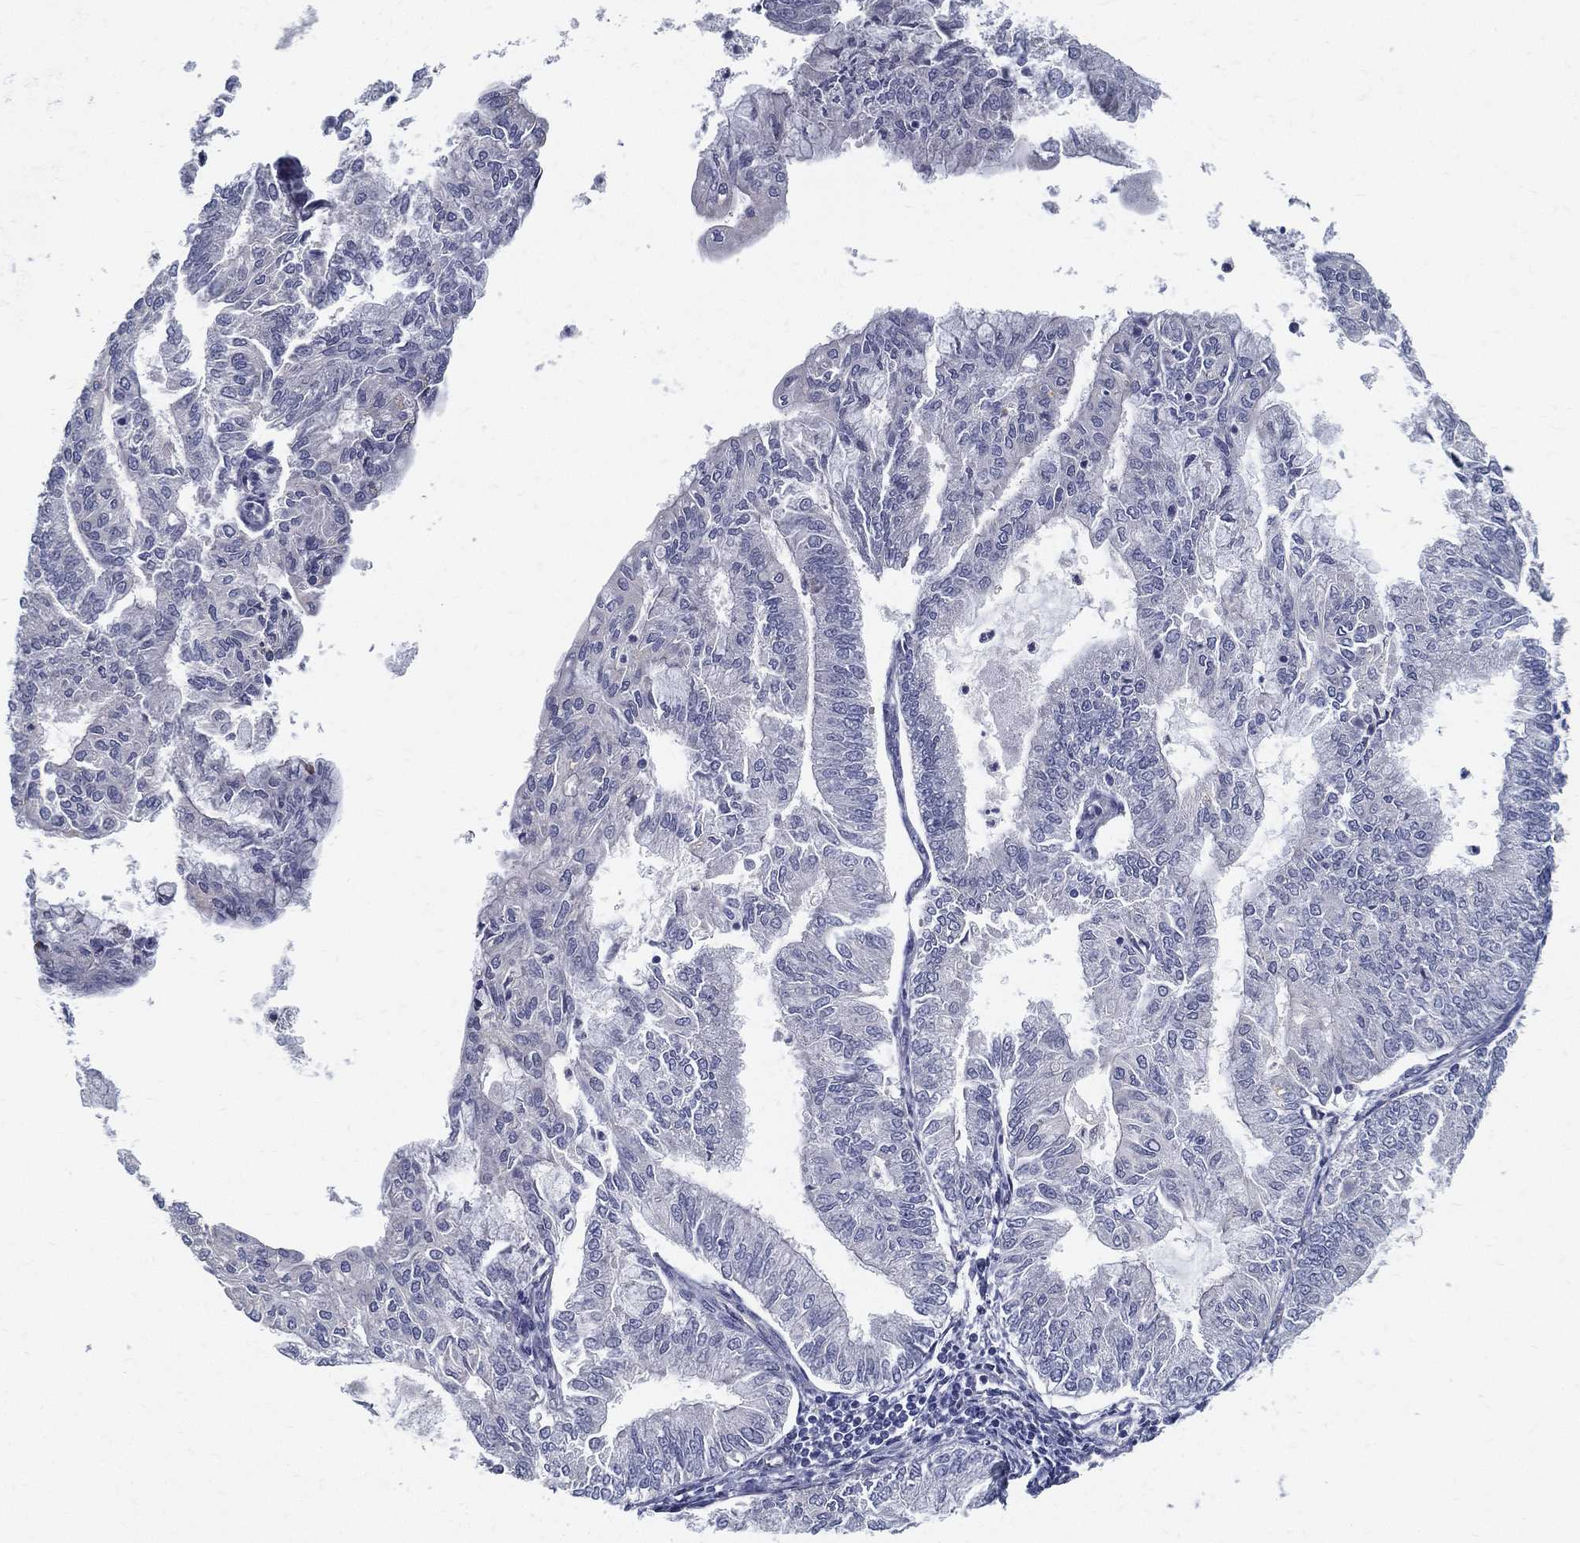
{"staining": {"intensity": "negative", "quantity": "none", "location": "none"}, "tissue": "endometrial cancer", "cell_type": "Tumor cells", "image_type": "cancer", "snomed": [{"axis": "morphology", "description": "Adenocarcinoma, NOS"}, {"axis": "topography", "description": "Endometrium"}], "caption": "This photomicrograph is of adenocarcinoma (endometrial) stained with immunohistochemistry (IHC) to label a protein in brown with the nuclei are counter-stained blue. There is no expression in tumor cells.", "gene": "LRRC56", "patient": {"sex": "female", "age": 59}}